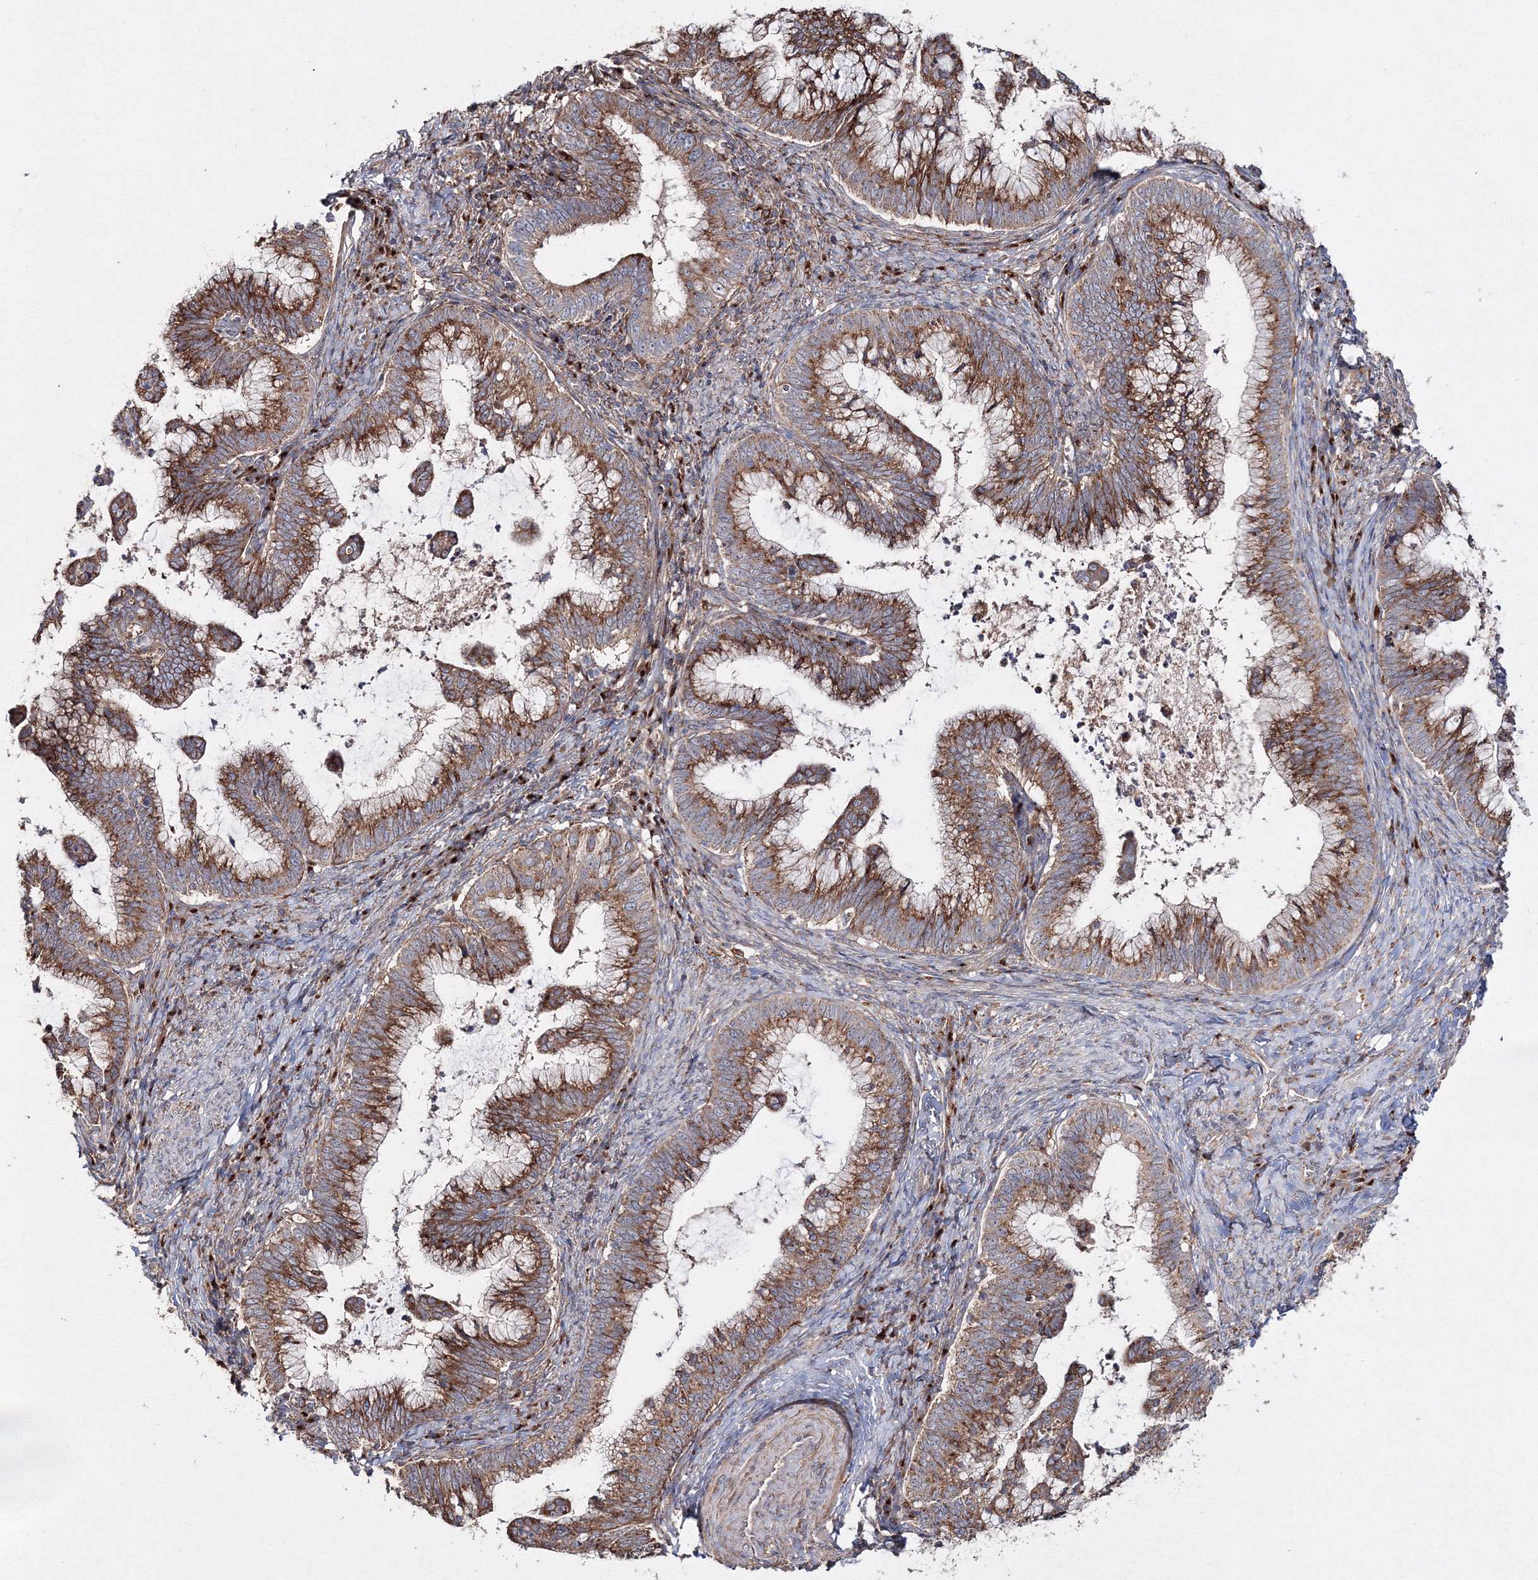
{"staining": {"intensity": "moderate", "quantity": ">75%", "location": "cytoplasmic/membranous"}, "tissue": "cervical cancer", "cell_type": "Tumor cells", "image_type": "cancer", "snomed": [{"axis": "morphology", "description": "Adenocarcinoma, NOS"}, {"axis": "topography", "description": "Cervix"}], "caption": "A photomicrograph of adenocarcinoma (cervical) stained for a protein demonstrates moderate cytoplasmic/membranous brown staining in tumor cells.", "gene": "DDO", "patient": {"sex": "female", "age": 36}}